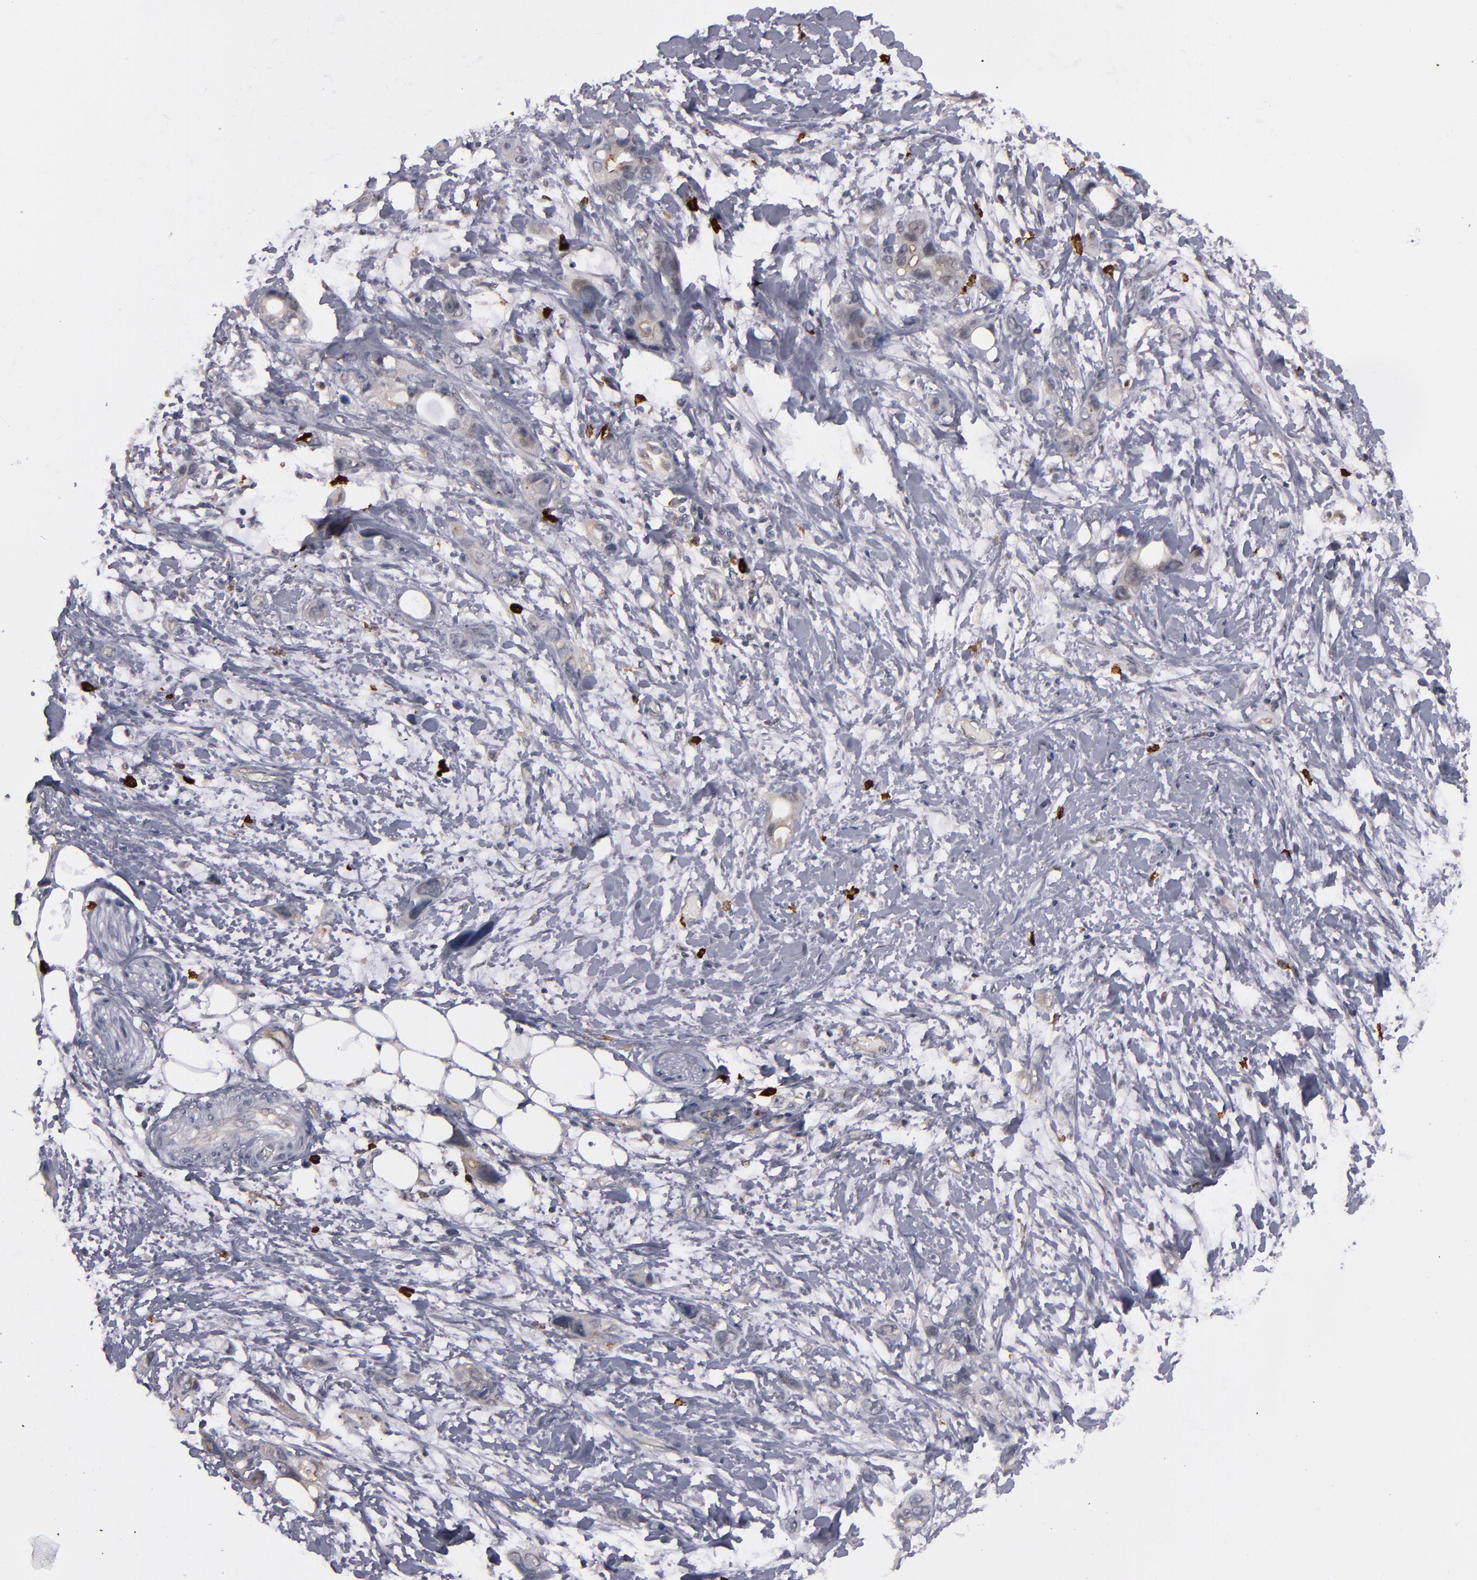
{"staining": {"intensity": "weak", "quantity": ">75%", "location": "cytoplasmic/membranous"}, "tissue": "stomach cancer", "cell_type": "Tumor cells", "image_type": "cancer", "snomed": [{"axis": "morphology", "description": "Adenocarcinoma, NOS"}, {"axis": "topography", "description": "Stomach, upper"}], "caption": "Tumor cells display low levels of weak cytoplasmic/membranous staining in approximately >75% of cells in human stomach adenocarcinoma.", "gene": "STX3", "patient": {"sex": "male", "age": 47}}